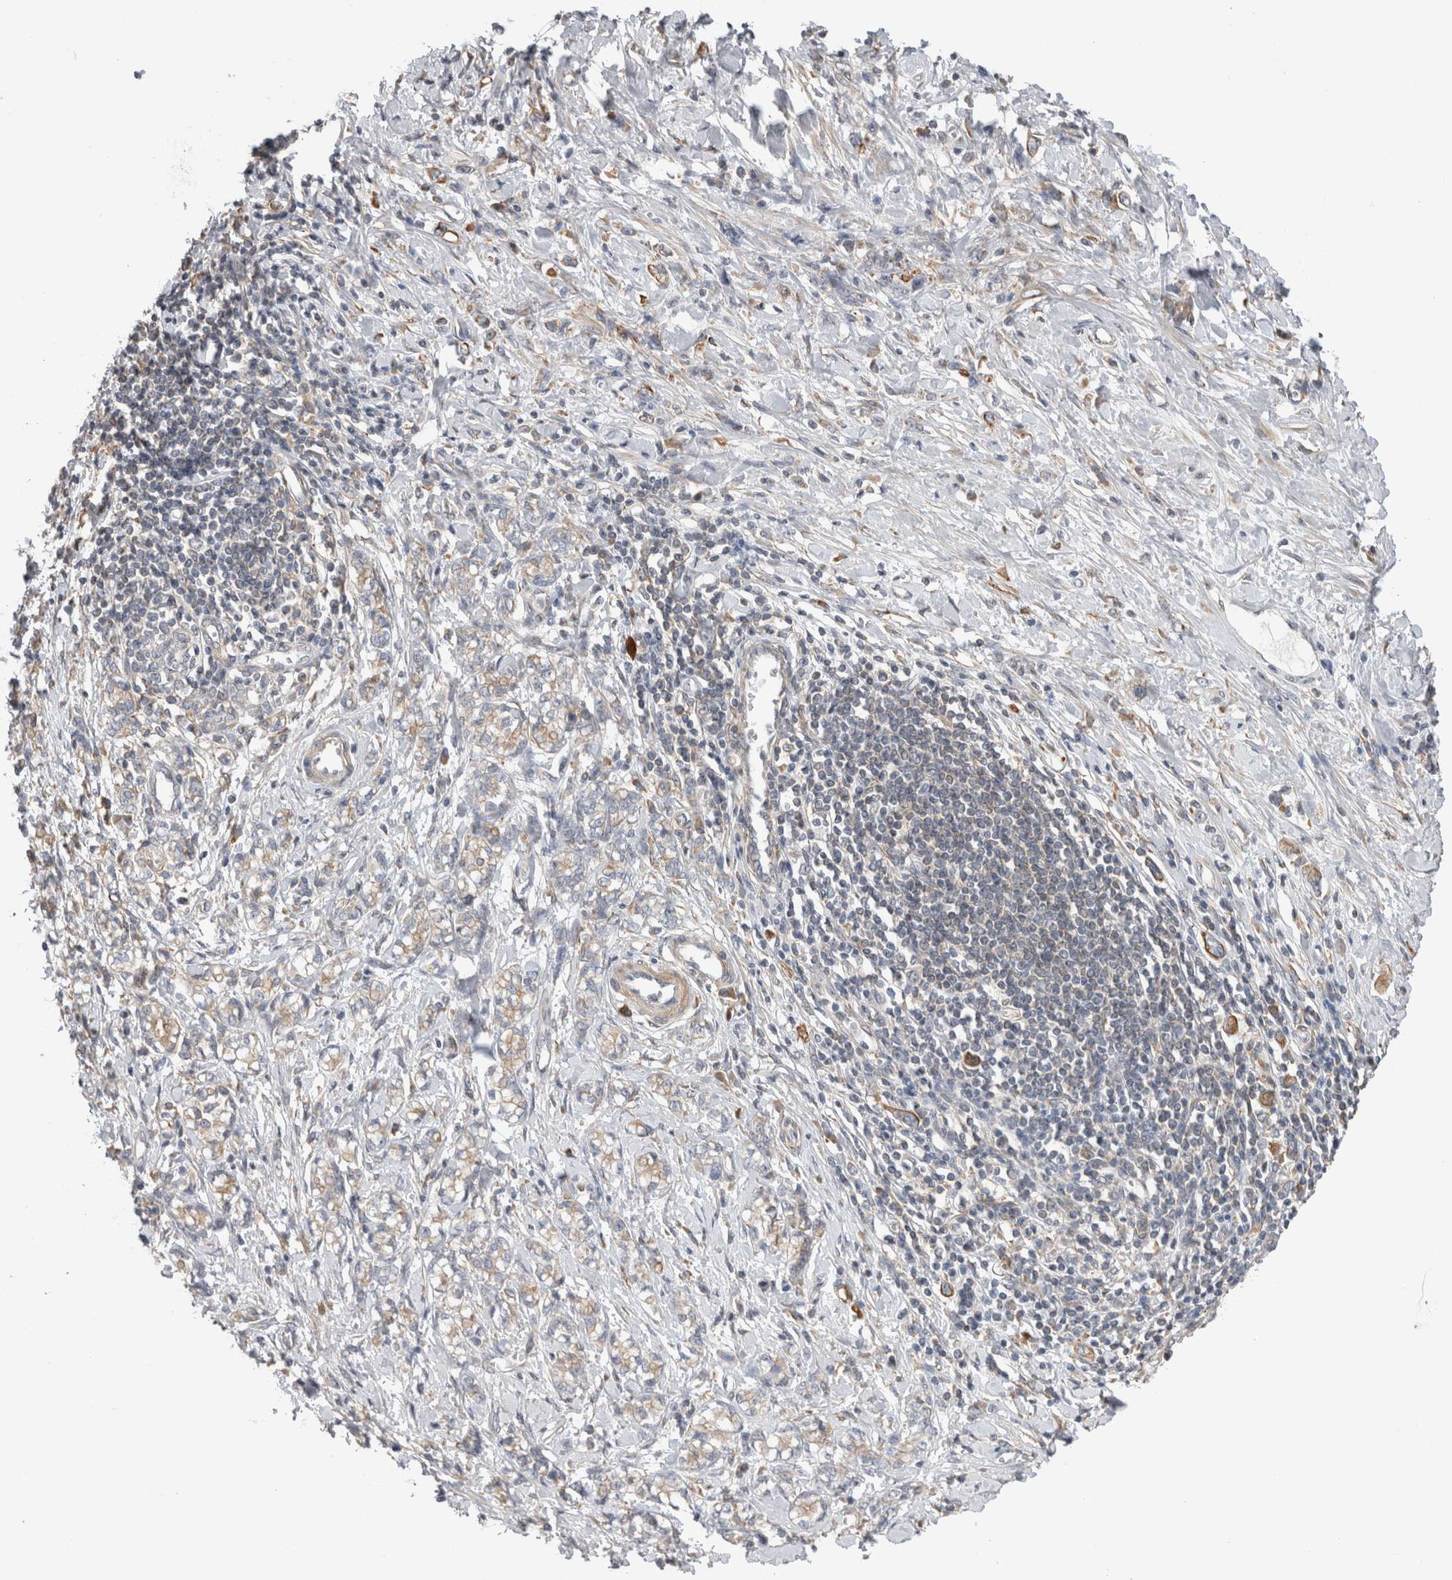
{"staining": {"intensity": "weak", "quantity": "<25%", "location": "cytoplasmic/membranous"}, "tissue": "stomach cancer", "cell_type": "Tumor cells", "image_type": "cancer", "snomed": [{"axis": "morphology", "description": "Adenocarcinoma, NOS"}, {"axis": "topography", "description": "Stomach"}], "caption": "Stomach cancer (adenocarcinoma) stained for a protein using immunohistochemistry (IHC) displays no staining tumor cells.", "gene": "SMAP2", "patient": {"sex": "female", "age": 76}}